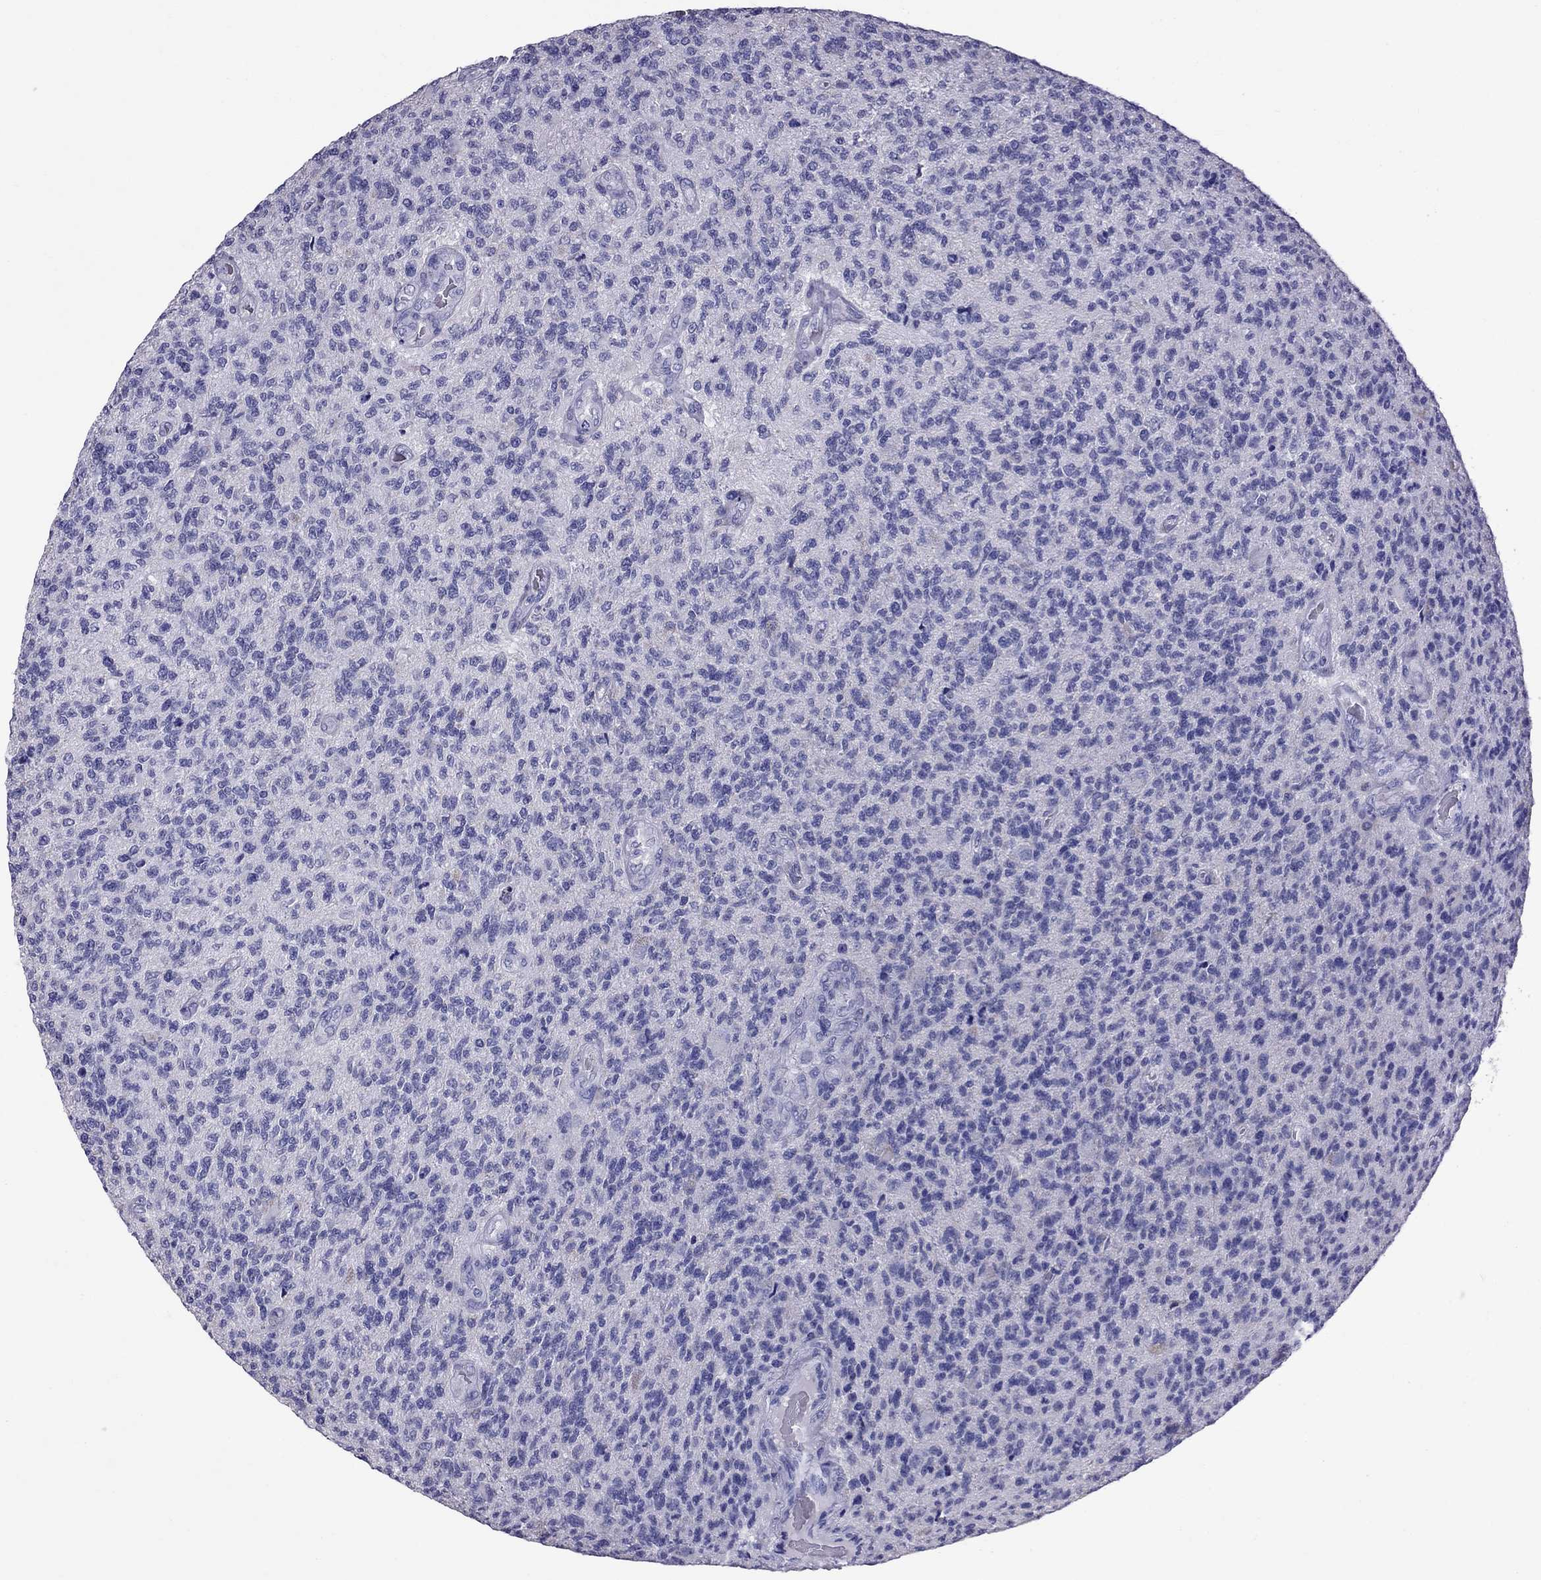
{"staining": {"intensity": "negative", "quantity": "none", "location": "none"}, "tissue": "glioma", "cell_type": "Tumor cells", "image_type": "cancer", "snomed": [{"axis": "morphology", "description": "Glioma, malignant, High grade"}, {"axis": "topography", "description": "Brain"}], "caption": "Immunohistochemical staining of malignant glioma (high-grade) exhibits no significant expression in tumor cells.", "gene": "TTLL13", "patient": {"sex": "male", "age": 56}}